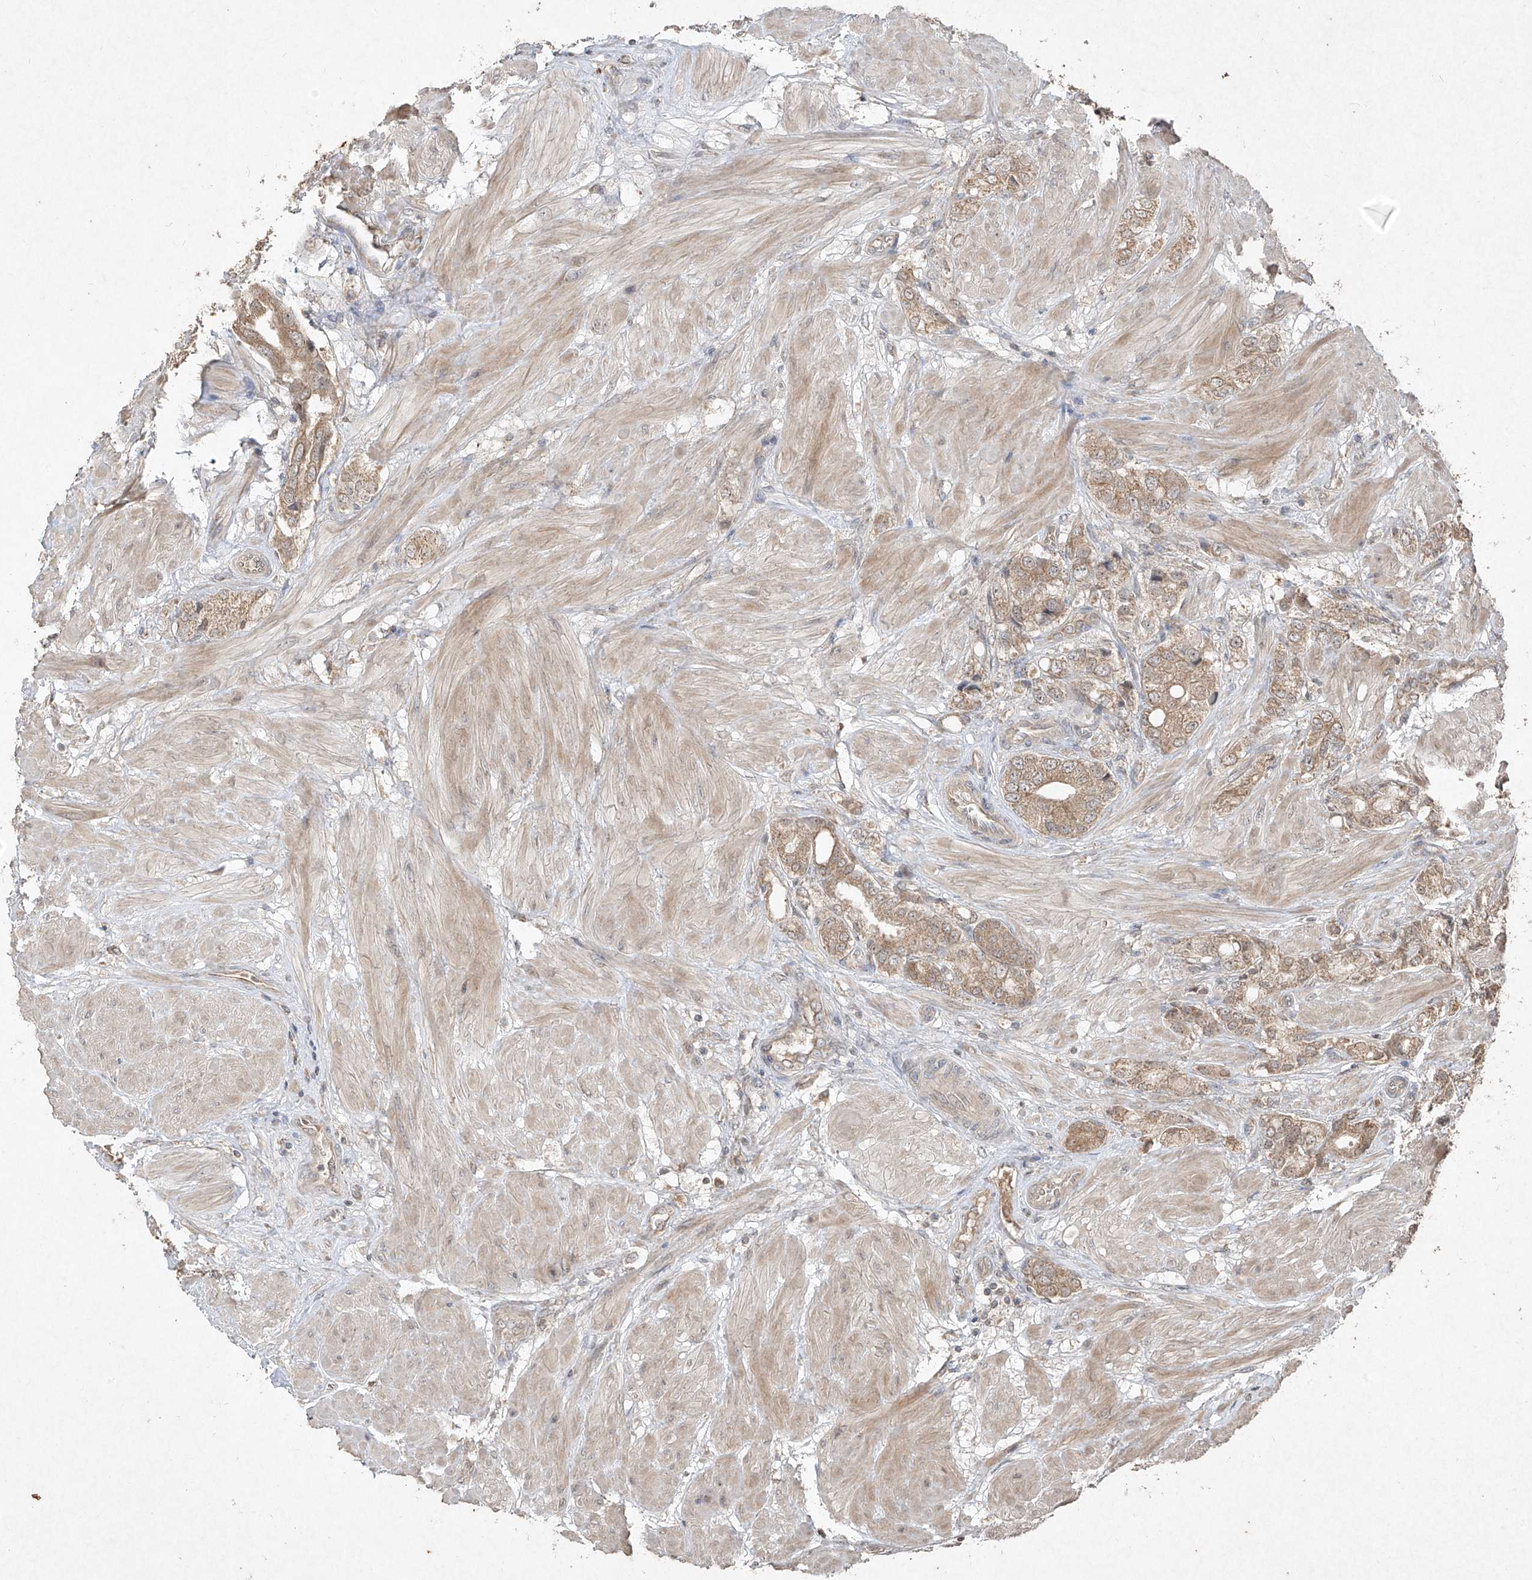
{"staining": {"intensity": "moderate", "quantity": ">75%", "location": "cytoplasmic/membranous"}, "tissue": "prostate cancer", "cell_type": "Tumor cells", "image_type": "cancer", "snomed": [{"axis": "morphology", "description": "Adenocarcinoma, High grade"}, {"axis": "topography", "description": "Prostate"}], "caption": "Immunohistochemistry image of human prostate high-grade adenocarcinoma stained for a protein (brown), which displays medium levels of moderate cytoplasmic/membranous expression in about >75% of tumor cells.", "gene": "ABCD3", "patient": {"sex": "male", "age": 50}}